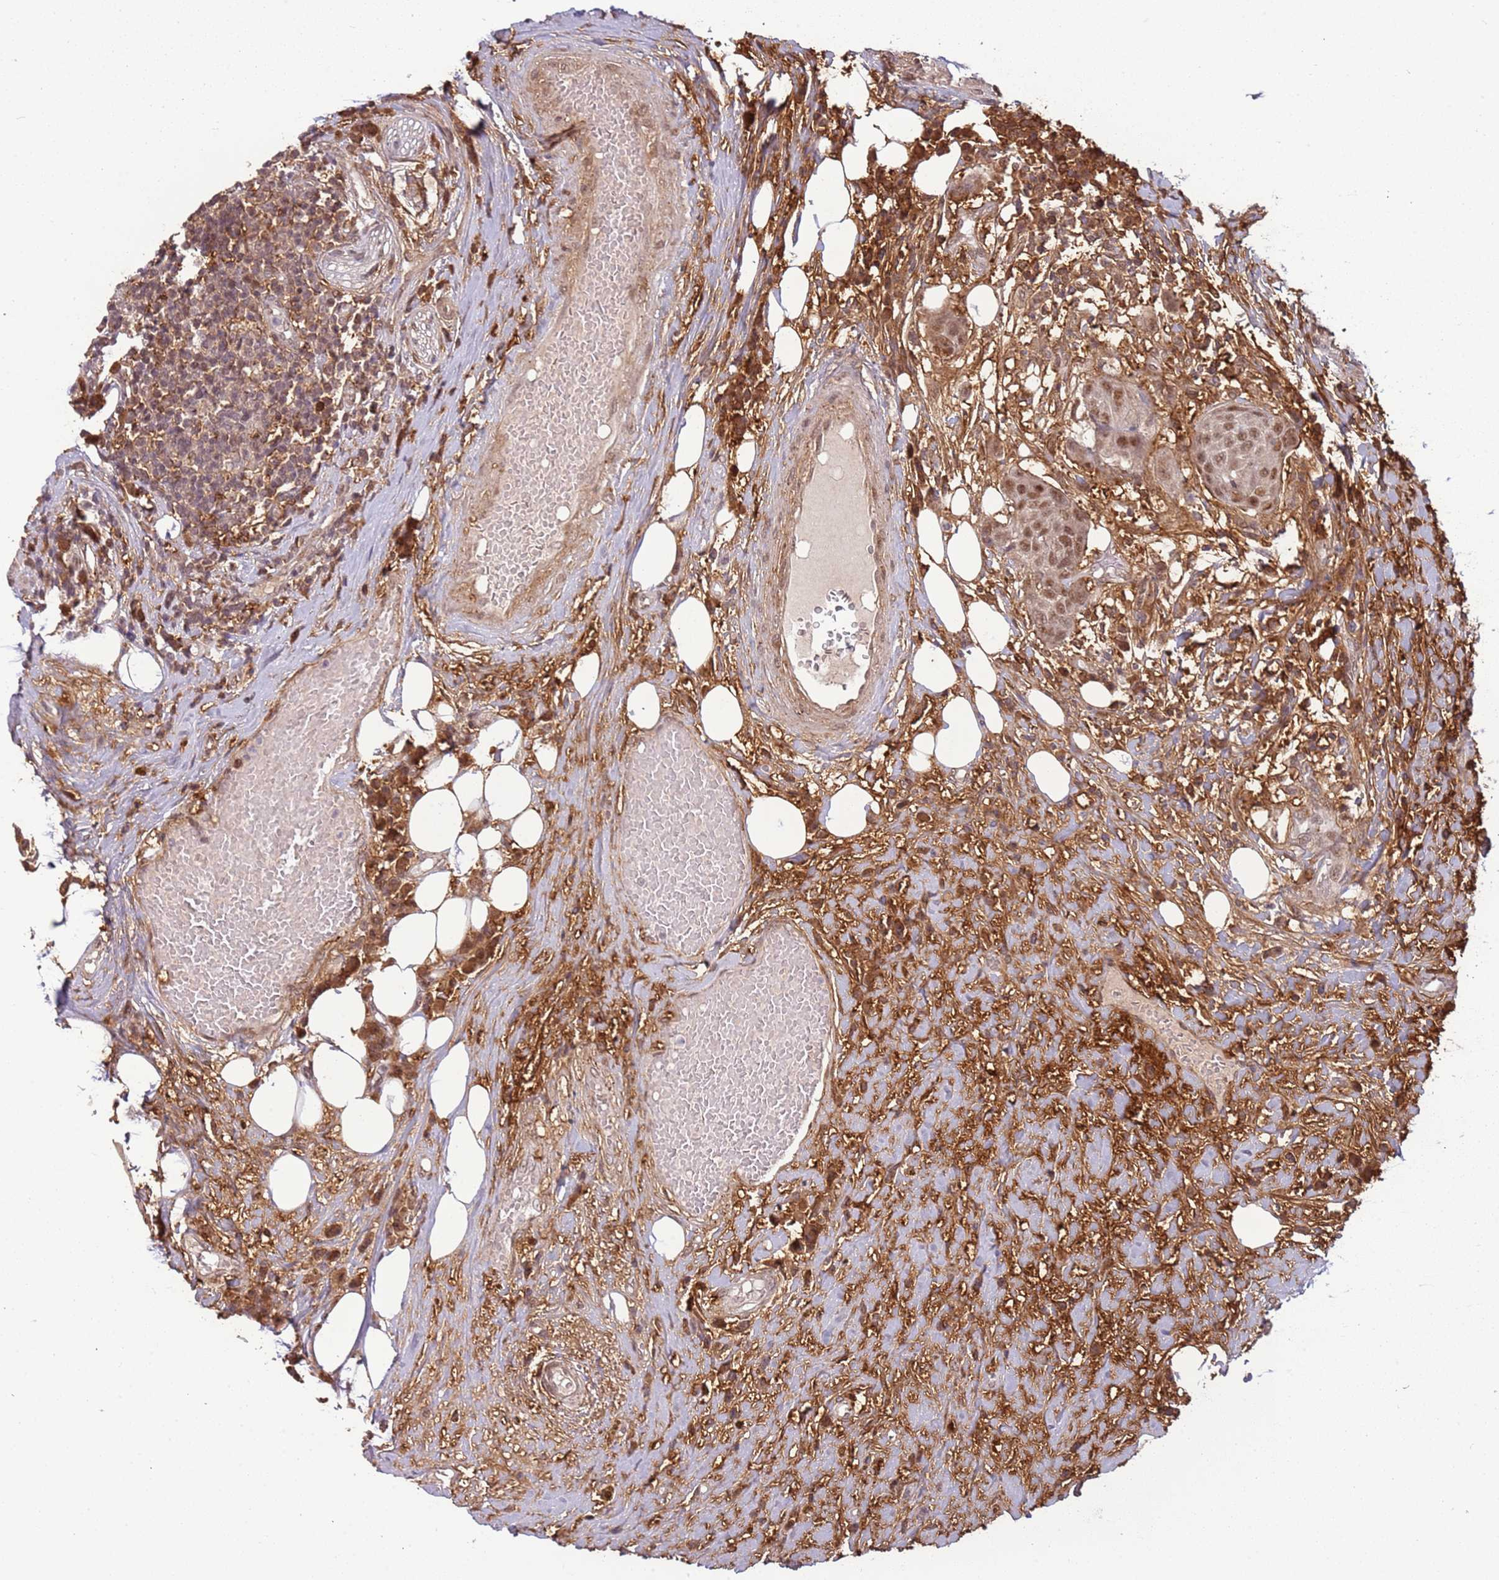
{"staining": {"intensity": "moderate", "quantity": ">75%", "location": "nuclear"}, "tissue": "urothelial cancer", "cell_type": "Tumor cells", "image_type": "cancer", "snomed": [{"axis": "morphology", "description": "Urothelial carcinoma, High grade"}, {"axis": "topography", "description": "Urinary bladder"}], "caption": "Immunohistochemistry (IHC) of human urothelial cancer reveals medium levels of moderate nuclear positivity in approximately >75% of tumor cells.", "gene": "POLR3H", "patient": {"sex": "female", "age": 63}}